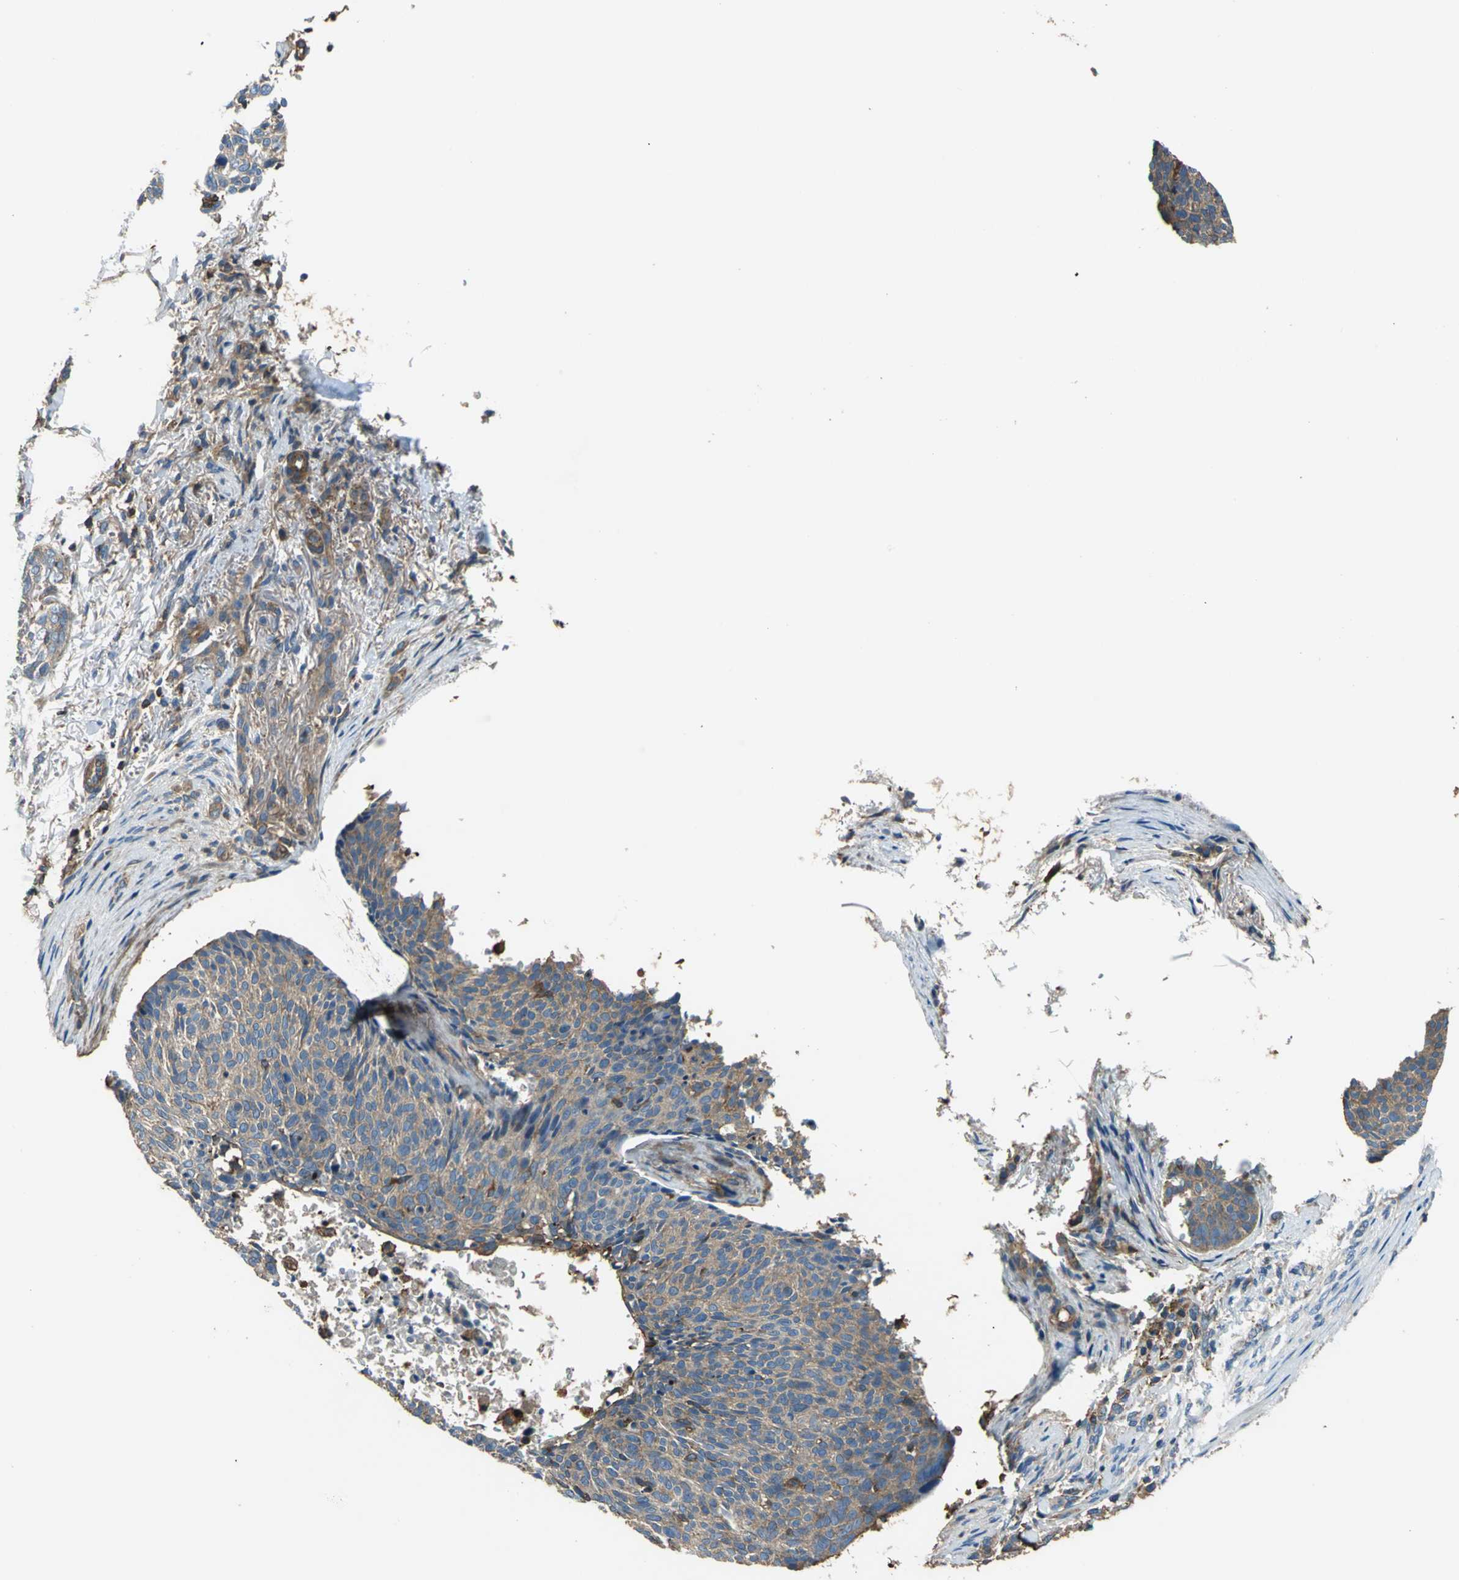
{"staining": {"intensity": "moderate", "quantity": ">75%", "location": "cytoplasmic/membranous"}, "tissue": "skin cancer", "cell_type": "Tumor cells", "image_type": "cancer", "snomed": [{"axis": "morphology", "description": "Normal tissue, NOS"}, {"axis": "morphology", "description": "Basal cell carcinoma"}, {"axis": "topography", "description": "Skin"}], "caption": "Skin cancer (basal cell carcinoma) was stained to show a protein in brown. There is medium levels of moderate cytoplasmic/membranous positivity in approximately >75% of tumor cells.", "gene": "PARVA", "patient": {"sex": "female", "age": 57}}